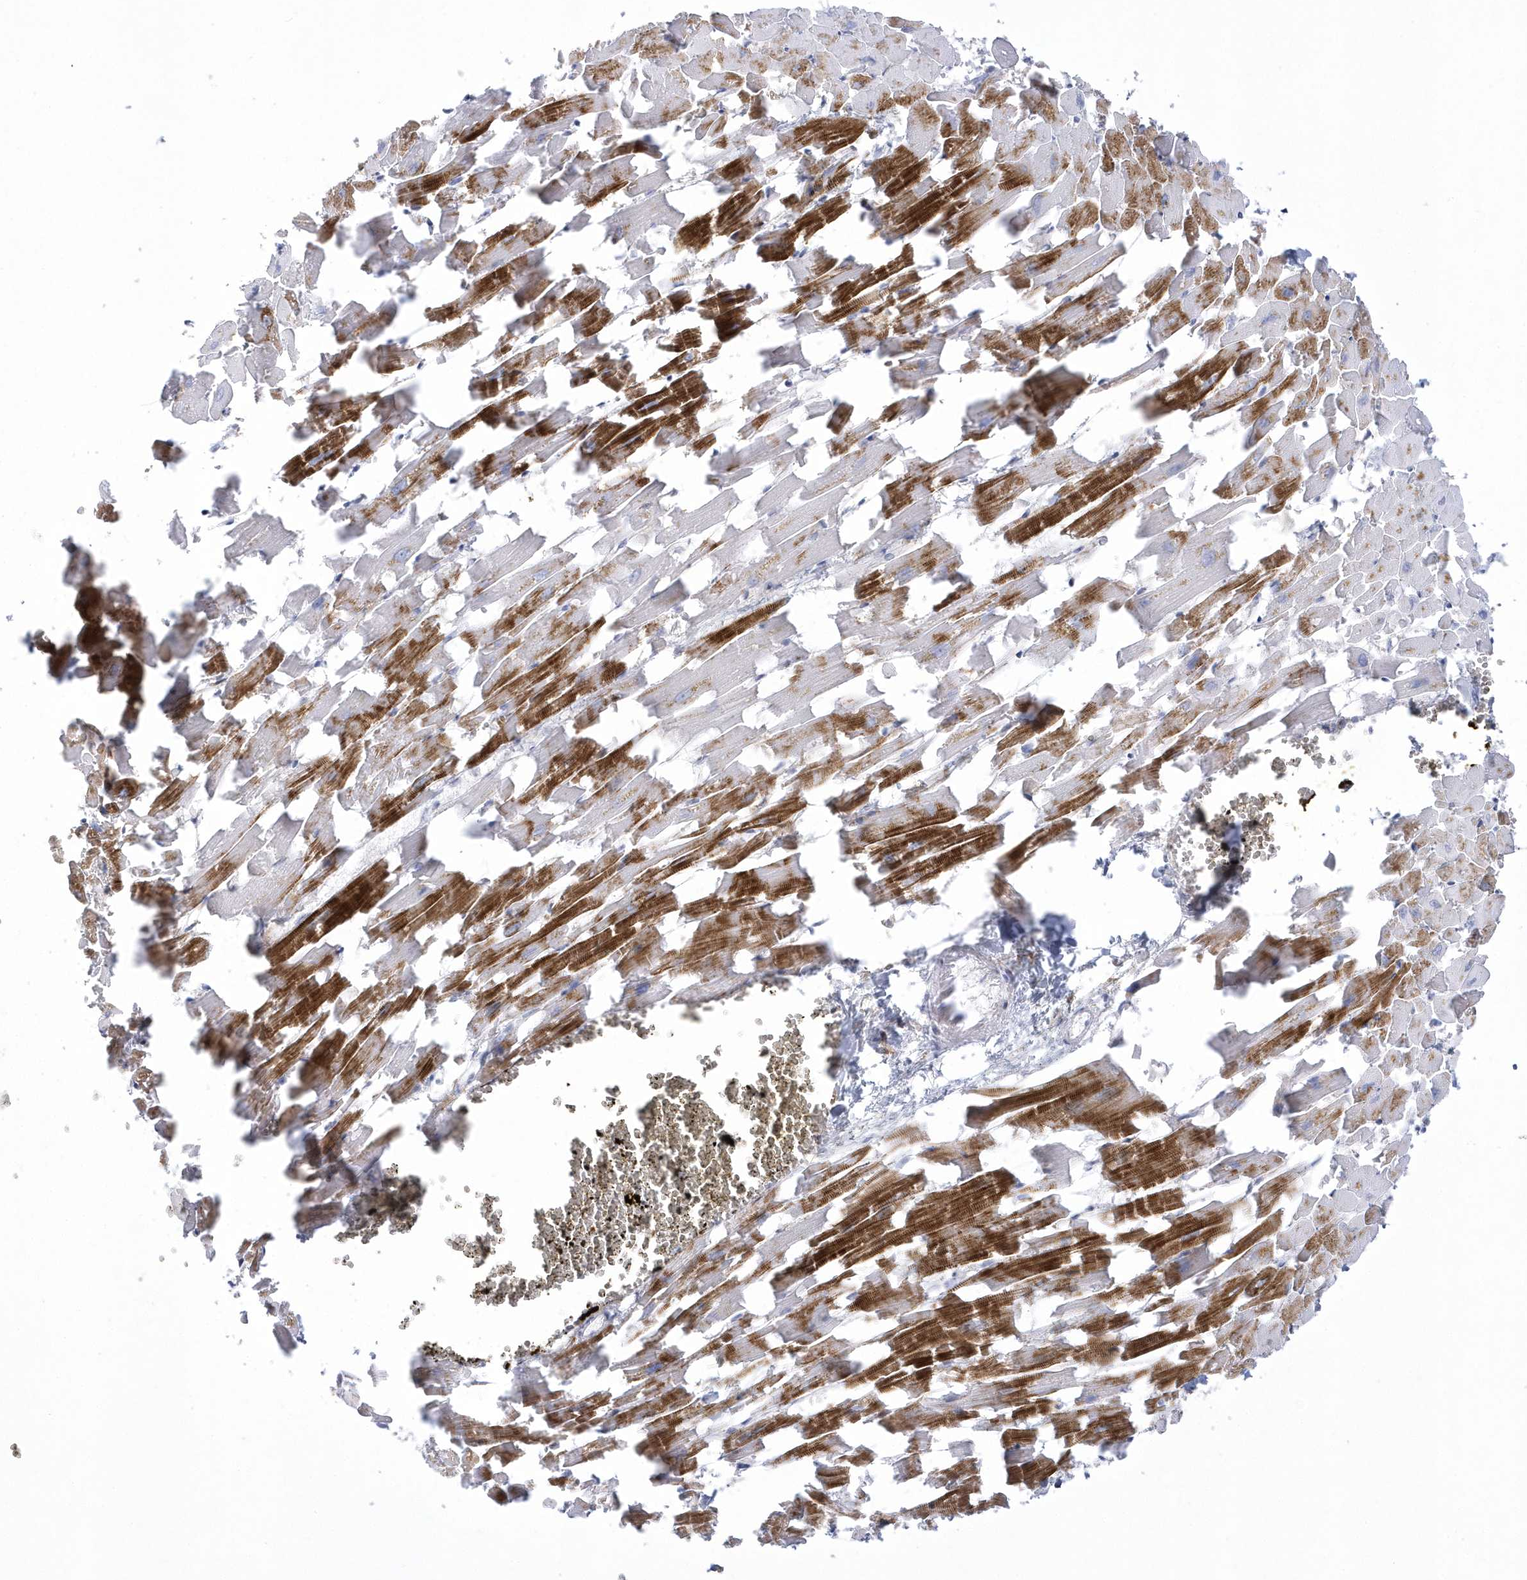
{"staining": {"intensity": "strong", "quantity": "25%-75%", "location": "cytoplasmic/membranous"}, "tissue": "heart muscle", "cell_type": "Cardiomyocytes", "image_type": "normal", "snomed": [{"axis": "morphology", "description": "Normal tissue, NOS"}, {"axis": "topography", "description": "Heart"}], "caption": "Protein staining of unremarkable heart muscle reveals strong cytoplasmic/membranous expression in approximately 25%-75% of cardiomyocytes.", "gene": "WDR27", "patient": {"sex": "female", "age": 64}}